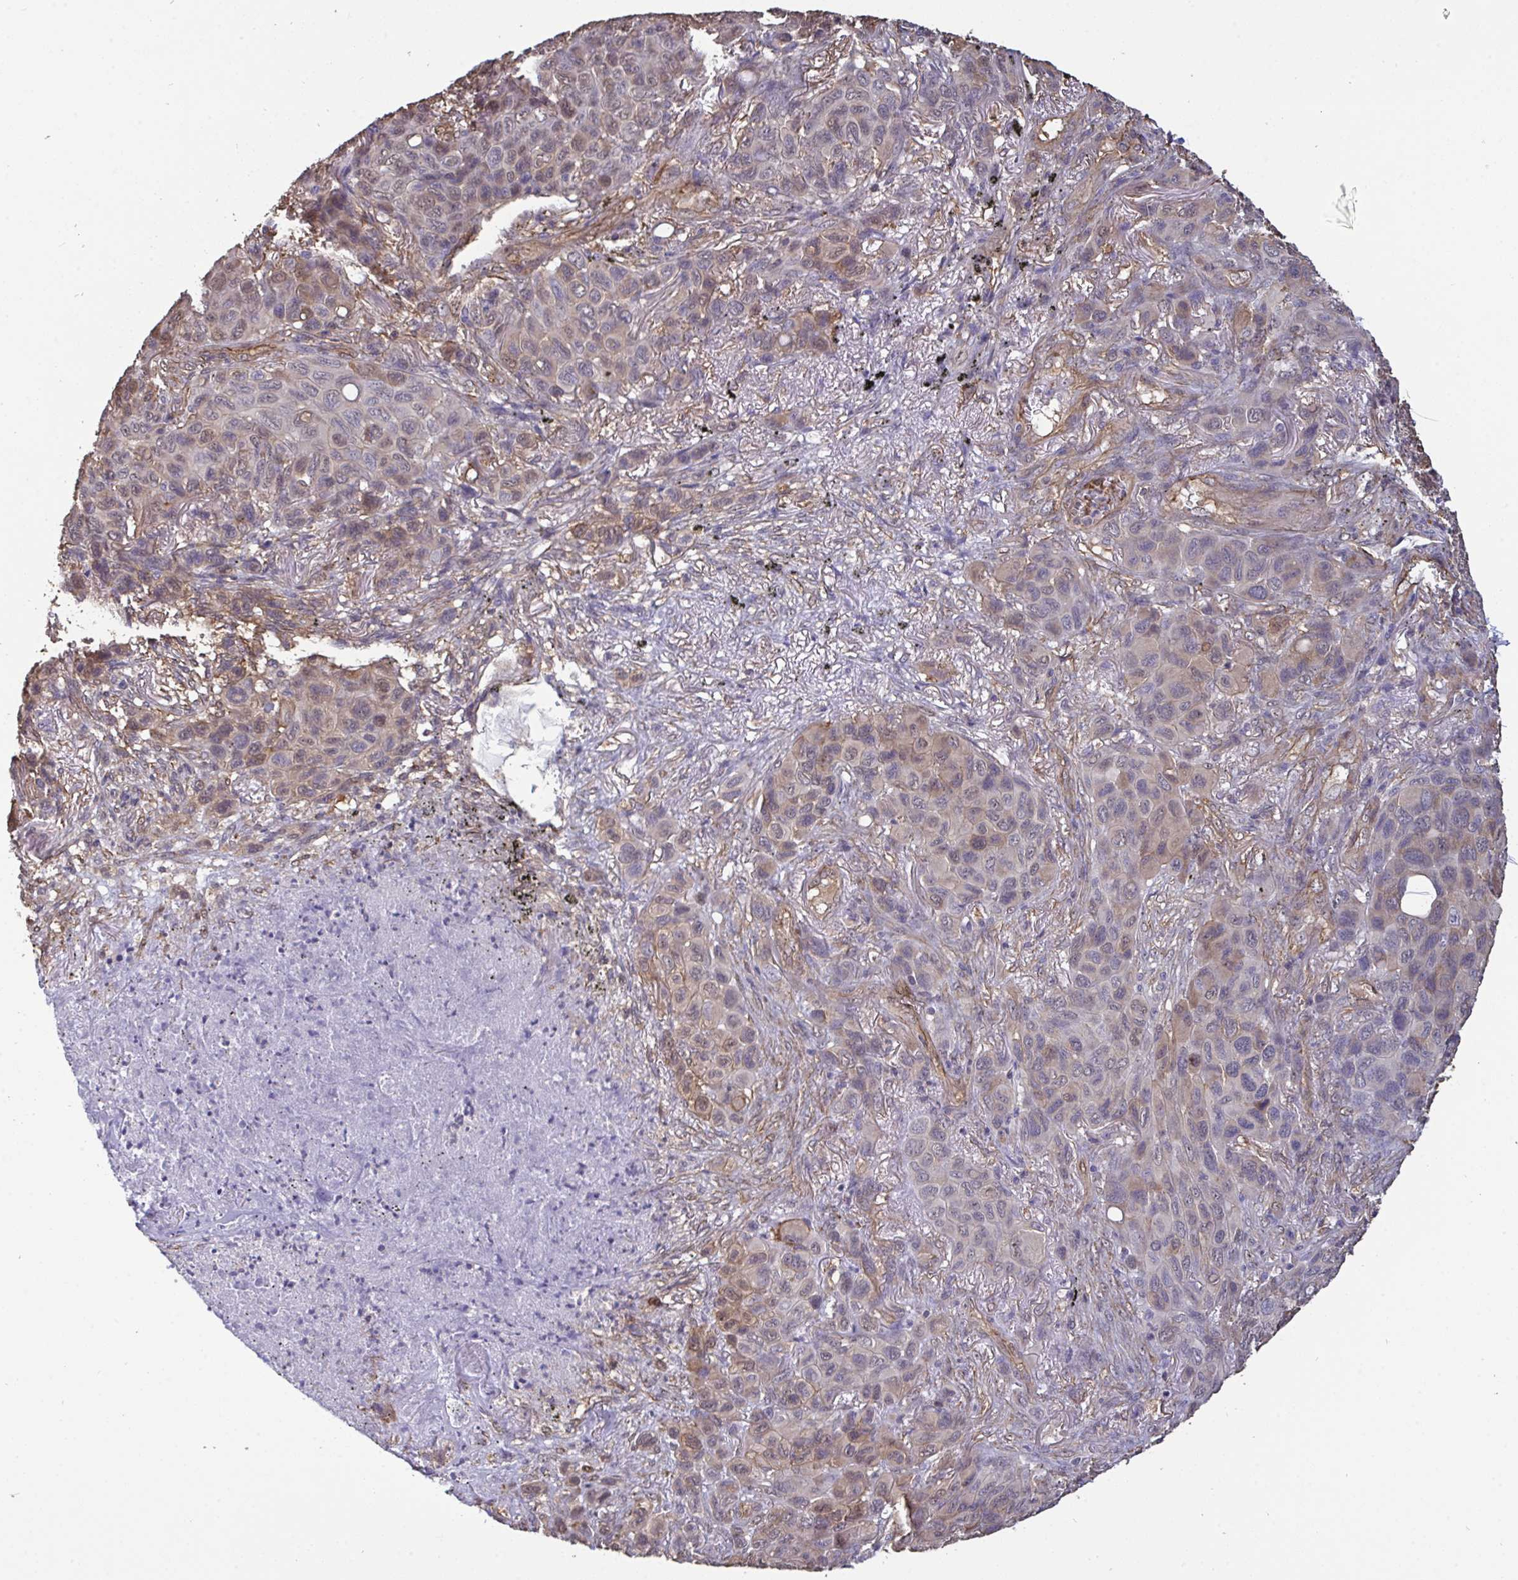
{"staining": {"intensity": "weak", "quantity": "<25%", "location": "cytoplasmic/membranous"}, "tissue": "melanoma", "cell_type": "Tumor cells", "image_type": "cancer", "snomed": [{"axis": "morphology", "description": "Malignant melanoma, Metastatic site"}, {"axis": "topography", "description": "Lung"}], "caption": "An immunohistochemistry image of melanoma is shown. There is no staining in tumor cells of melanoma. (DAB immunohistochemistry with hematoxylin counter stain).", "gene": "ISCU", "patient": {"sex": "male", "age": 48}}